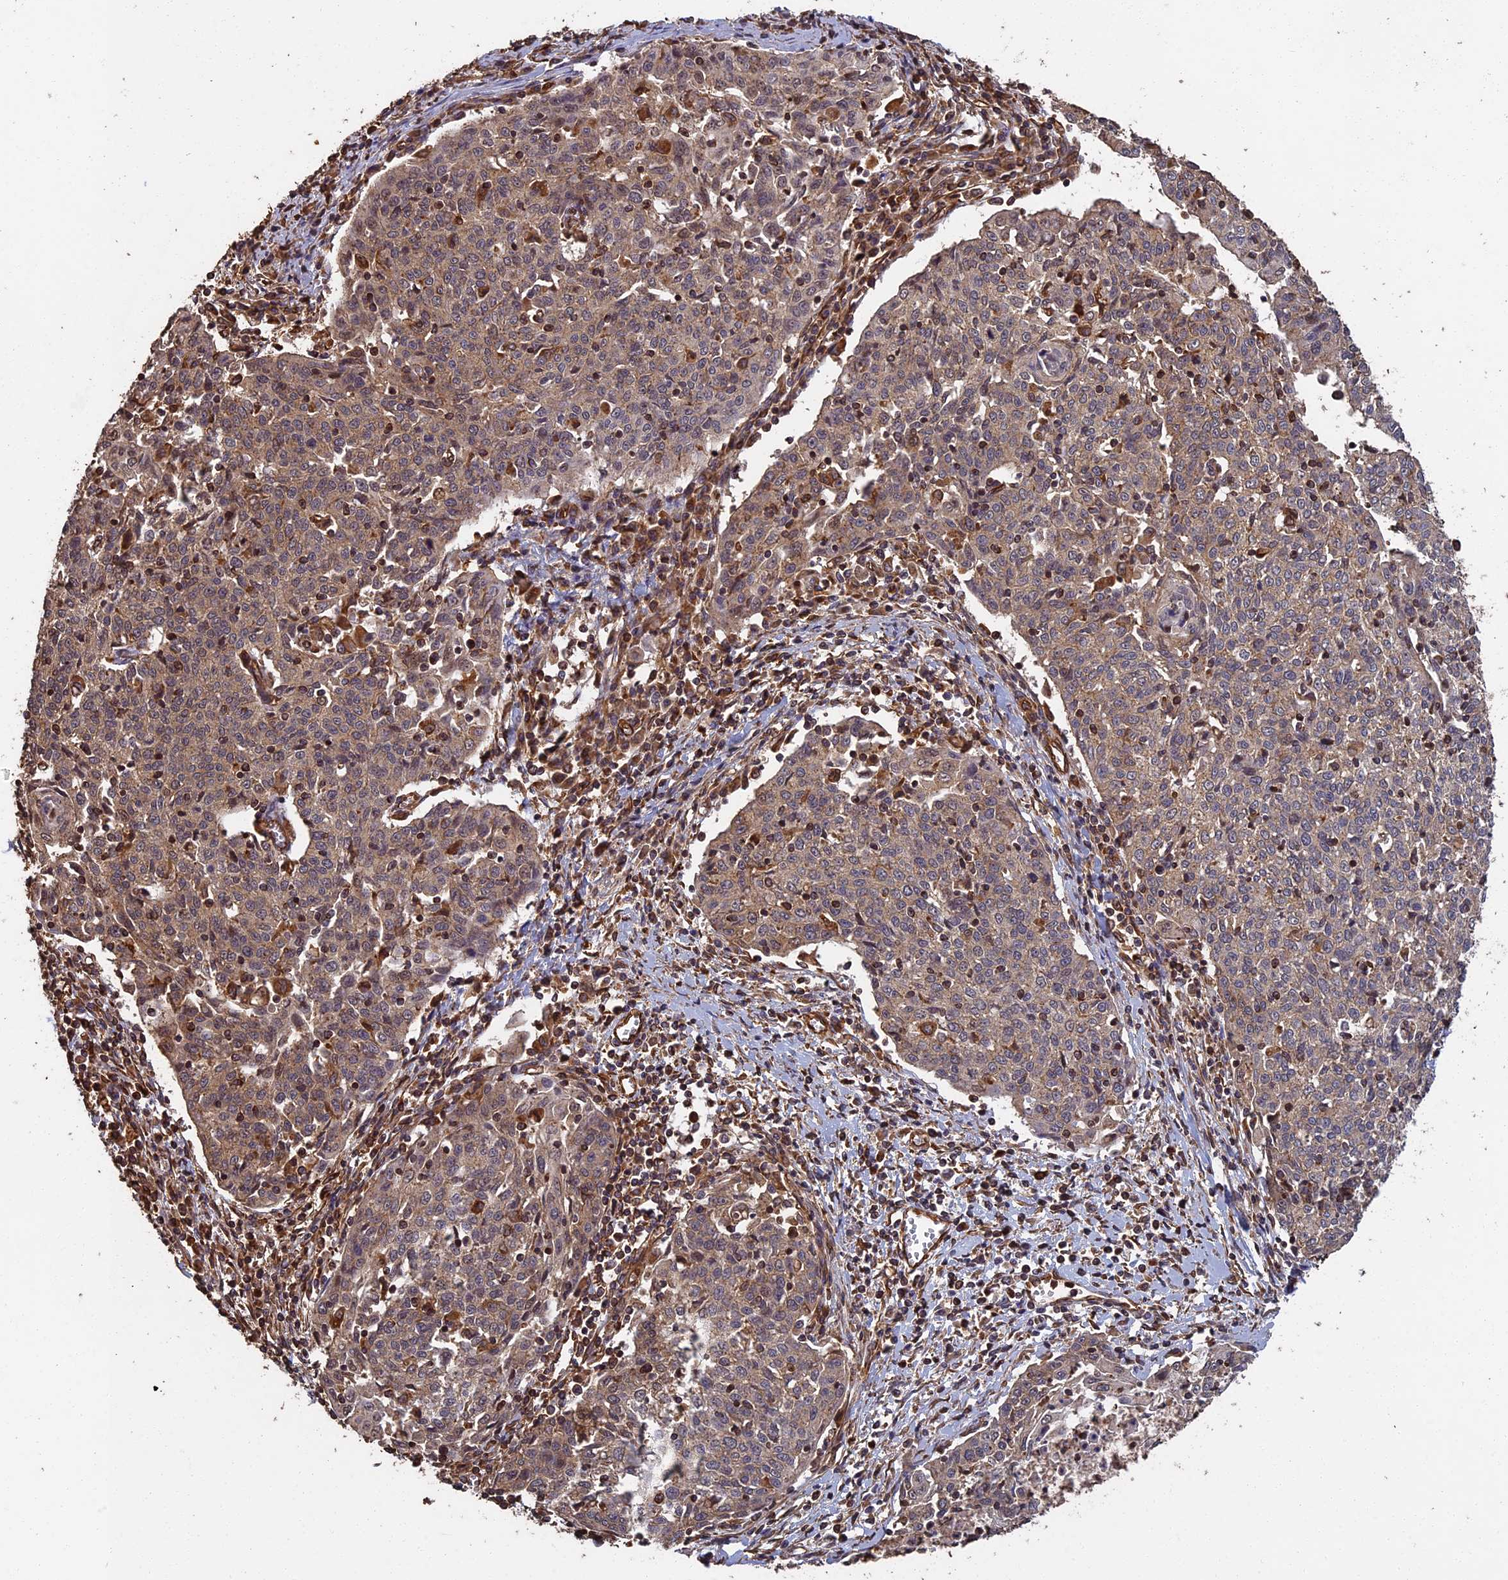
{"staining": {"intensity": "weak", "quantity": "25%-75%", "location": "cytoplasmic/membranous"}, "tissue": "cervical cancer", "cell_type": "Tumor cells", "image_type": "cancer", "snomed": [{"axis": "morphology", "description": "Squamous cell carcinoma, NOS"}, {"axis": "topography", "description": "Cervix"}], "caption": "Immunohistochemistry (IHC) histopathology image of neoplastic tissue: cervical cancer stained using immunohistochemistry (IHC) demonstrates low levels of weak protein expression localized specifically in the cytoplasmic/membranous of tumor cells, appearing as a cytoplasmic/membranous brown color.", "gene": "CCDC124", "patient": {"sex": "female", "age": 48}}